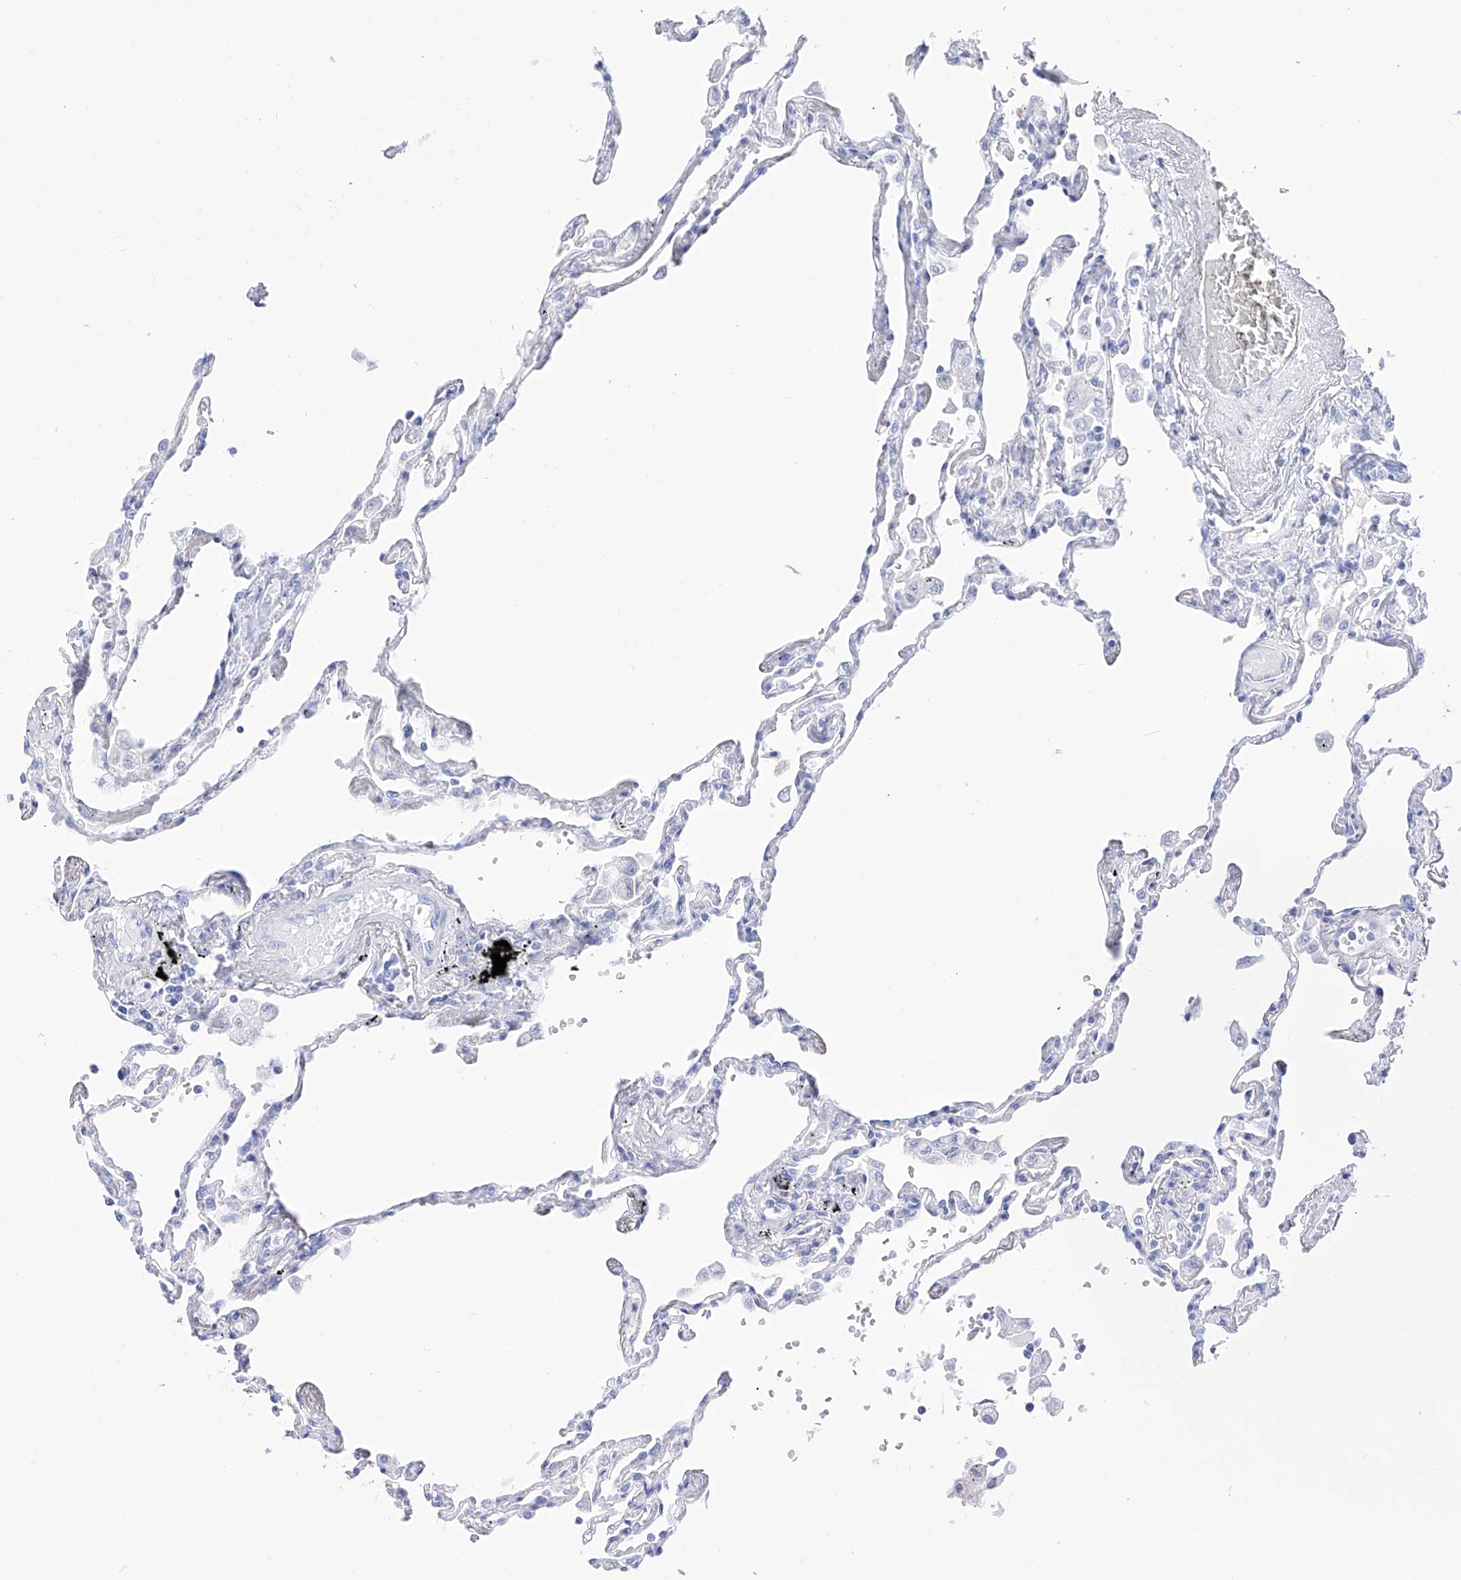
{"staining": {"intensity": "negative", "quantity": "none", "location": "none"}, "tissue": "lung", "cell_type": "Alveolar cells", "image_type": "normal", "snomed": [{"axis": "morphology", "description": "Normal tissue, NOS"}, {"axis": "topography", "description": "Lung"}], "caption": "Lung stained for a protein using IHC displays no positivity alveolar cells.", "gene": "TRPC7", "patient": {"sex": "female", "age": 67}}